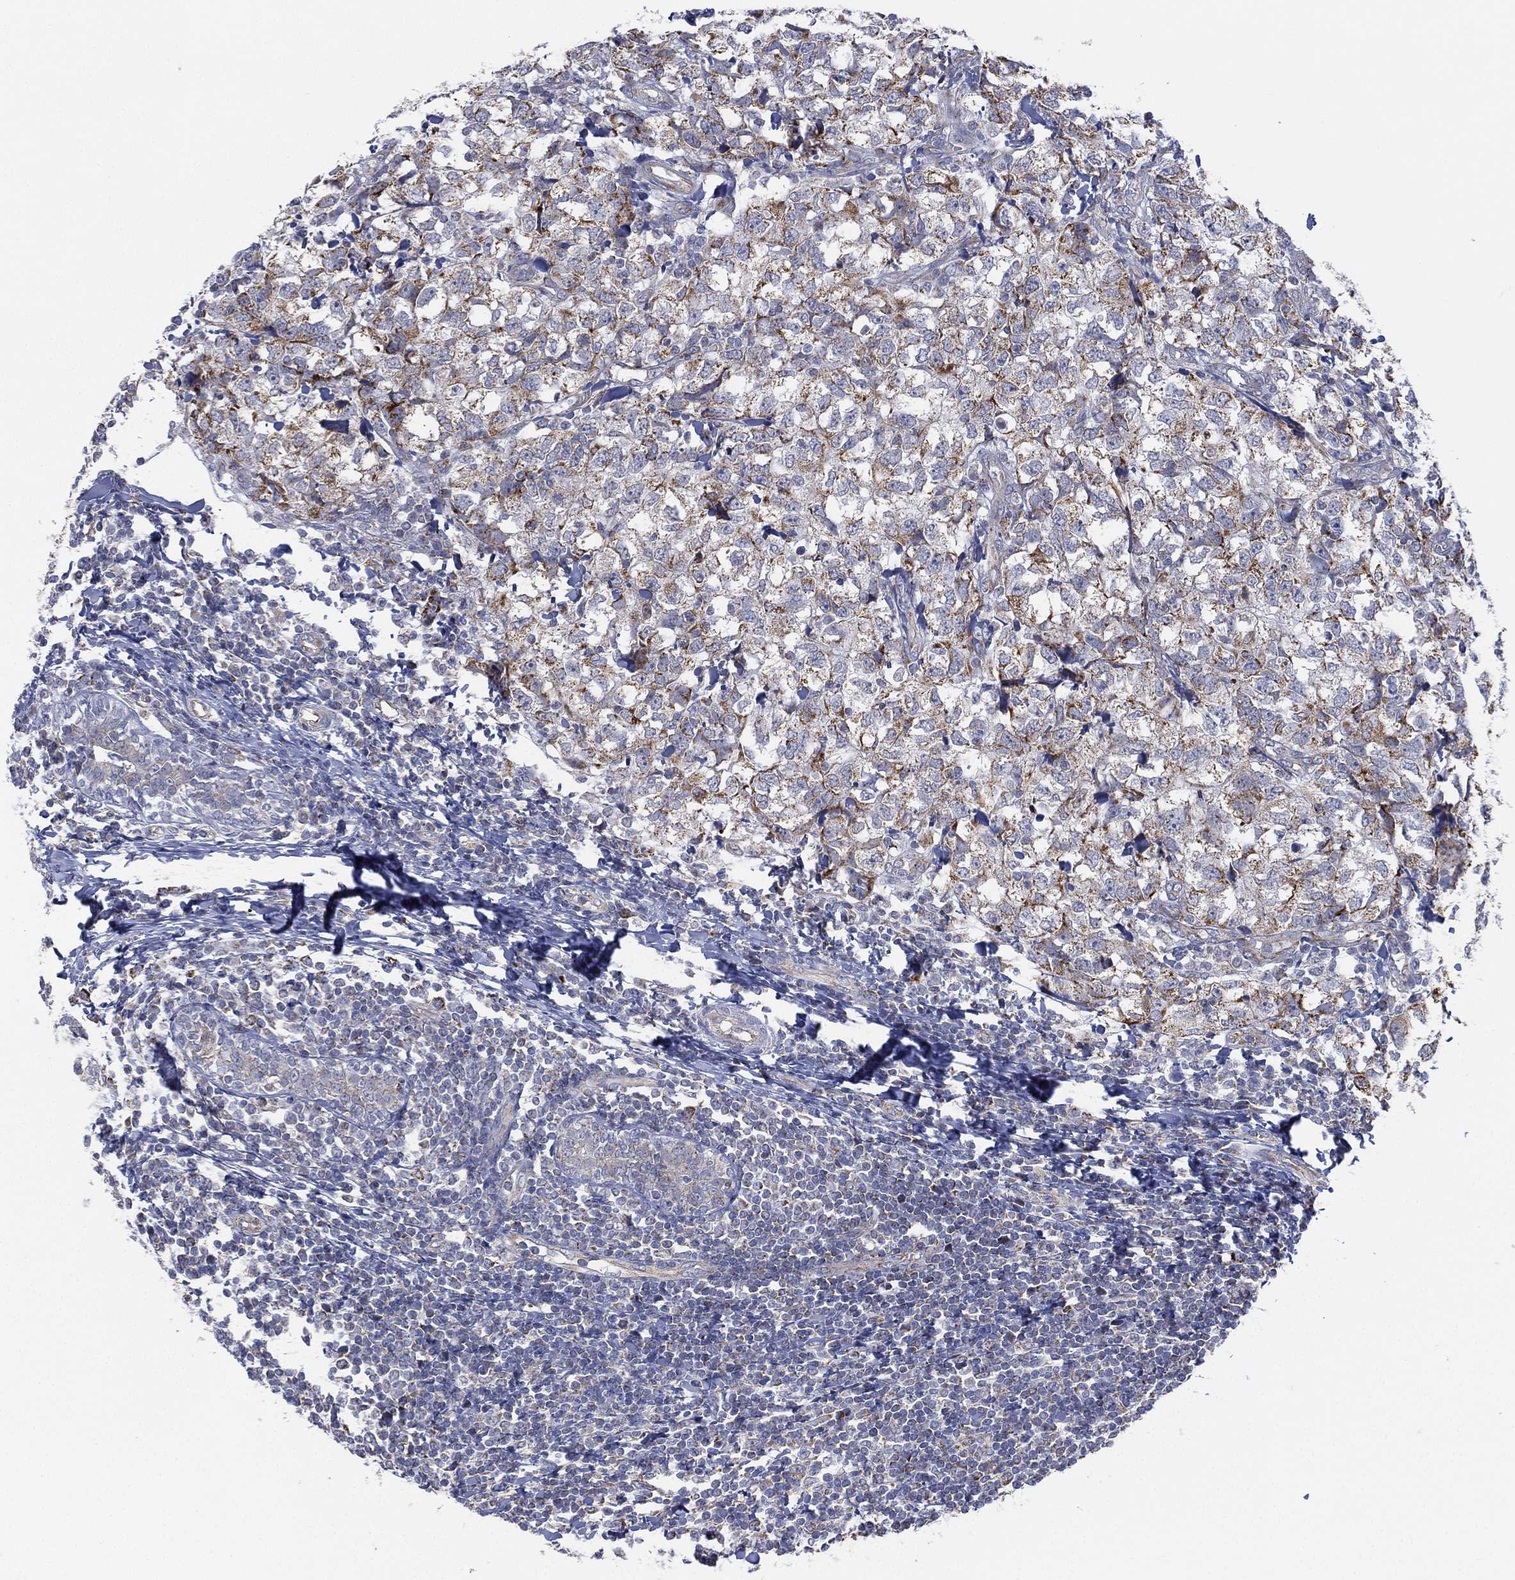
{"staining": {"intensity": "moderate", "quantity": "<25%", "location": "cytoplasmic/membranous"}, "tissue": "breast cancer", "cell_type": "Tumor cells", "image_type": "cancer", "snomed": [{"axis": "morphology", "description": "Duct carcinoma"}, {"axis": "topography", "description": "Breast"}], "caption": "Brown immunohistochemical staining in infiltrating ductal carcinoma (breast) exhibits moderate cytoplasmic/membranous positivity in approximately <25% of tumor cells. (DAB IHC with brightfield microscopy, high magnification).", "gene": "INA", "patient": {"sex": "female", "age": 30}}